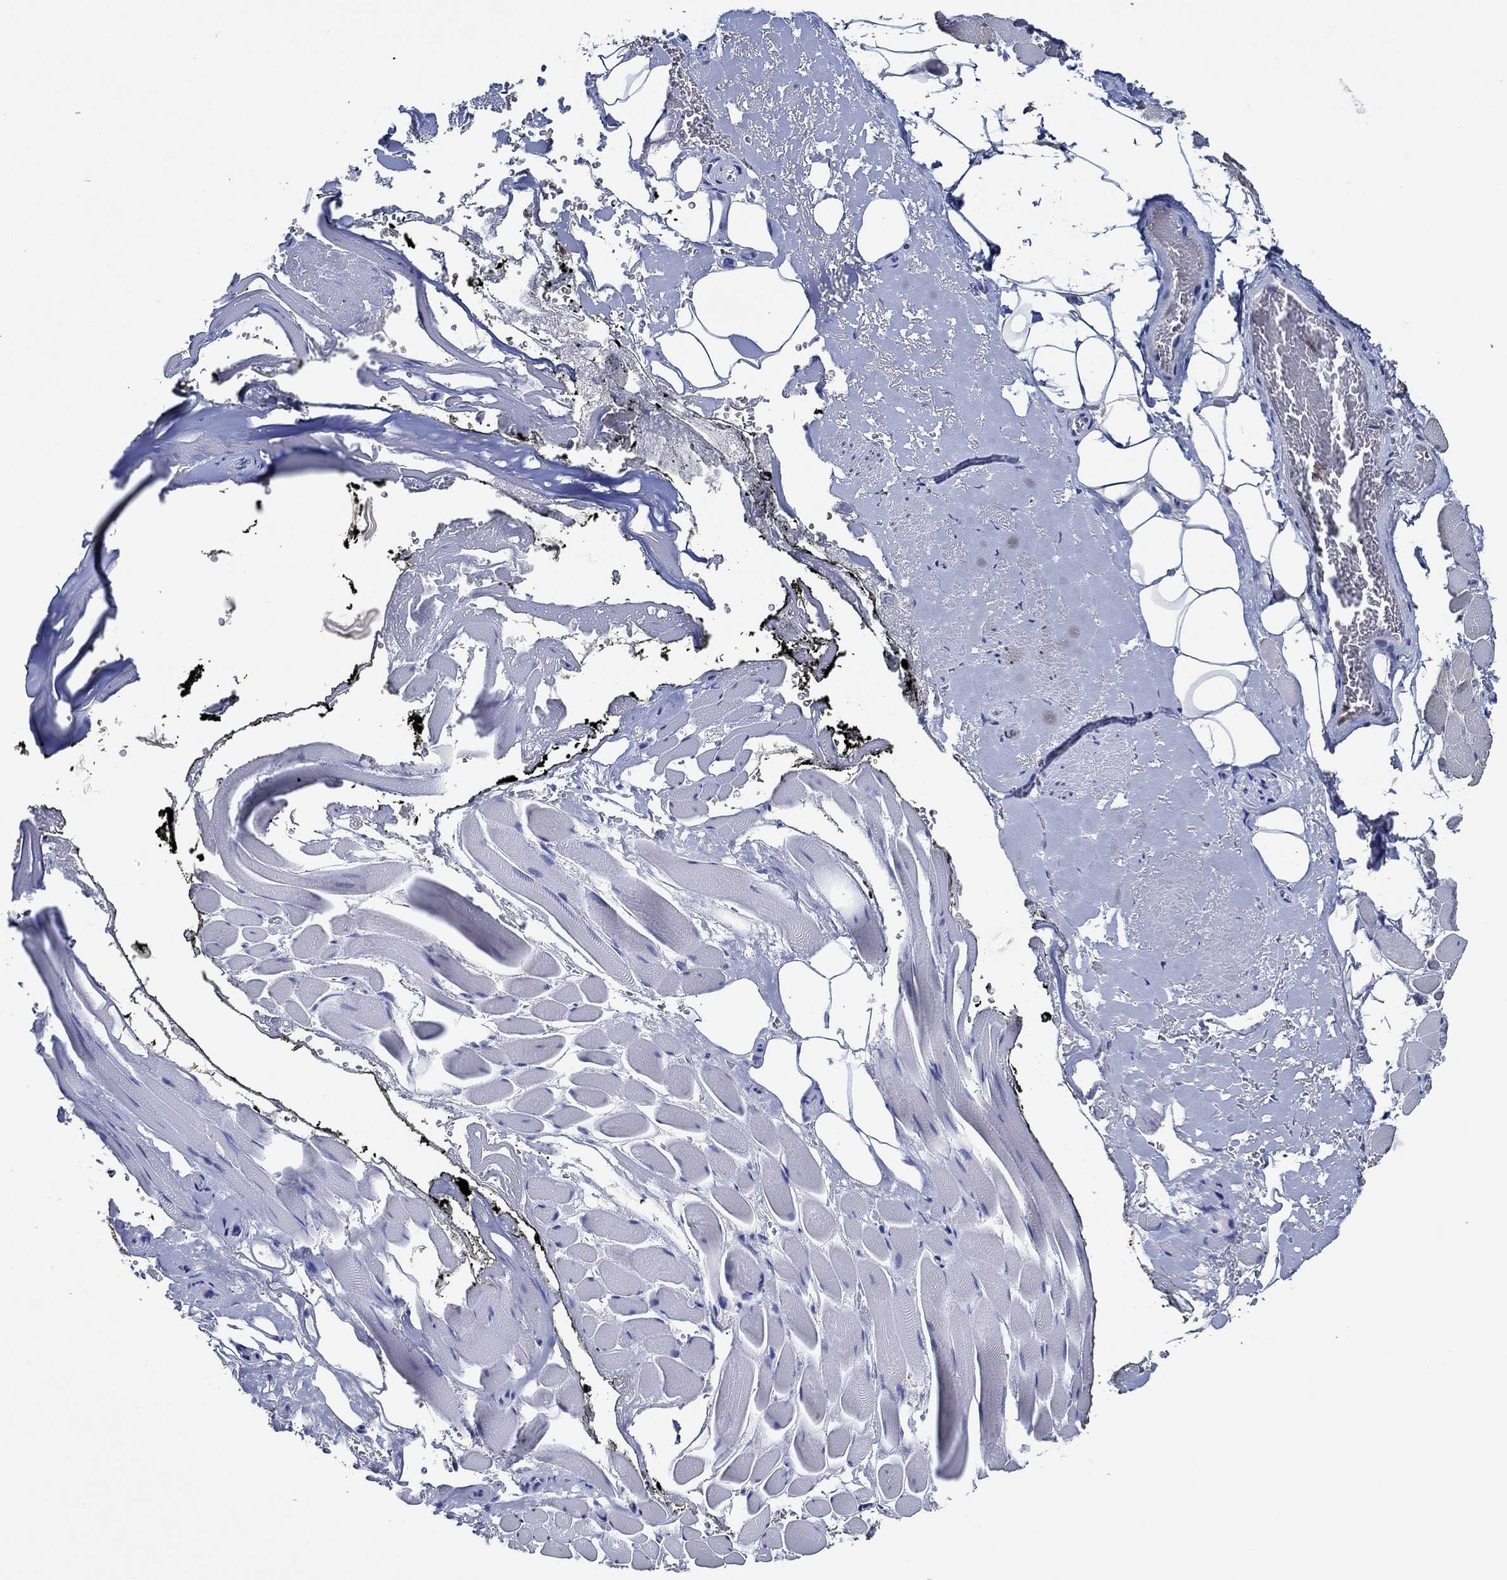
{"staining": {"intensity": "negative", "quantity": "none", "location": "none"}, "tissue": "adipose tissue", "cell_type": "Adipocytes", "image_type": "normal", "snomed": [{"axis": "morphology", "description": "Normal tissue, NOS"}, {"axis": "topography", "description": "Anal"}, {"axis": "topography", "description": "Peripheral nerve tissue"}], "caption": "There is no significant staining in adipocytes of adipose tissue. (DAB (3,3'-diaminobenzidine) immunohistochemistry, high magnification).", "gene": "DACT1", "patient": {"sex": "male", "age": 53}}